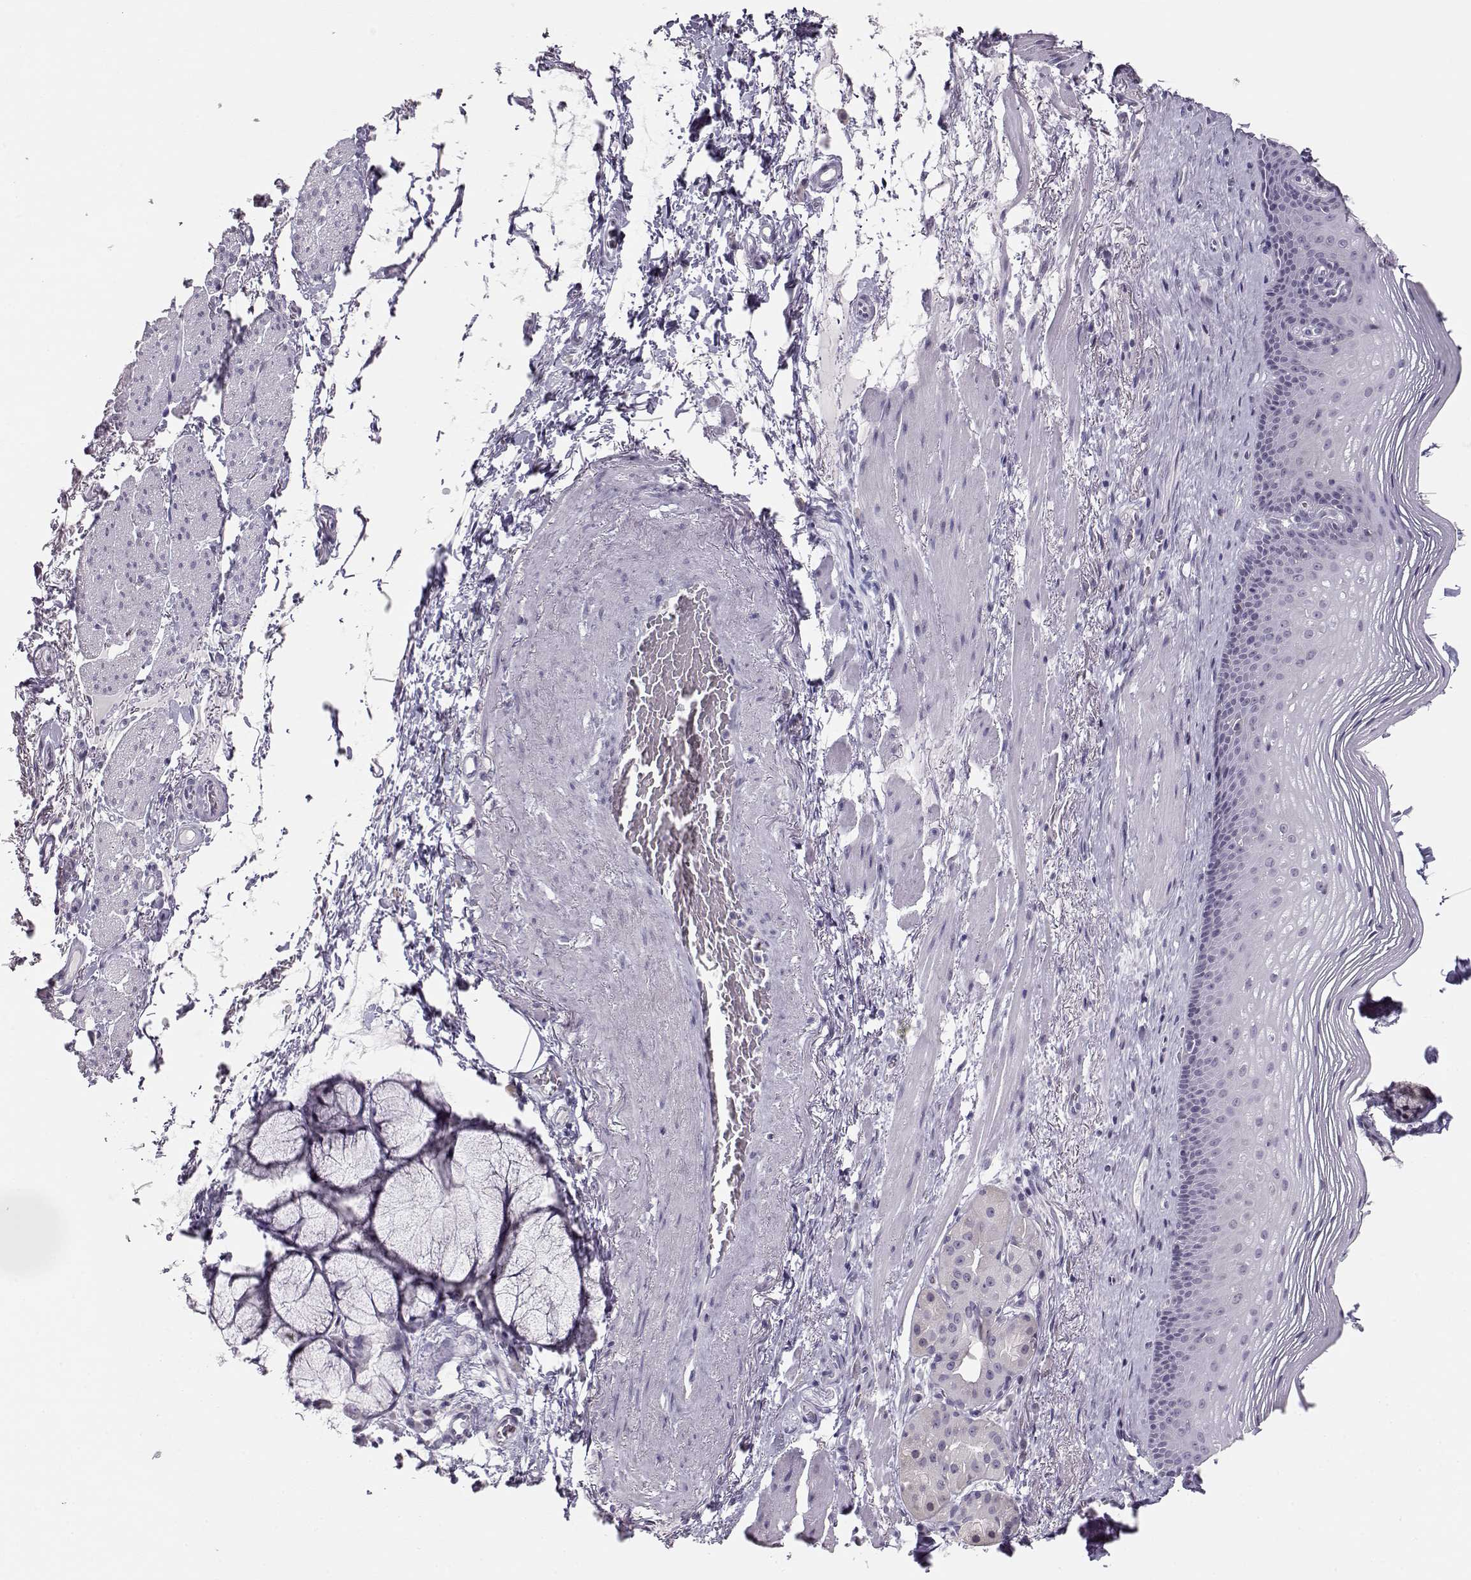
{"staining": {"intensity": "negative", "quantity": "none", "location": "none"}, "tissue": "esophagus", "cell_type": "Squamous epithelial cells", "image_type": "normal", "snomed": [{"axis": "morphology", "description": "Normal tissue, NOS"}, {"axis": "topography", "description": "Esophagus"}], "caption": "IHC histopathology image of unremarkable esophagus: esophagus stained with DAB demonstrates no significant protein expression in squamous epithelial cells.", "gene": "IMPG1", "patient": {"sex": "male", "age": 76}}